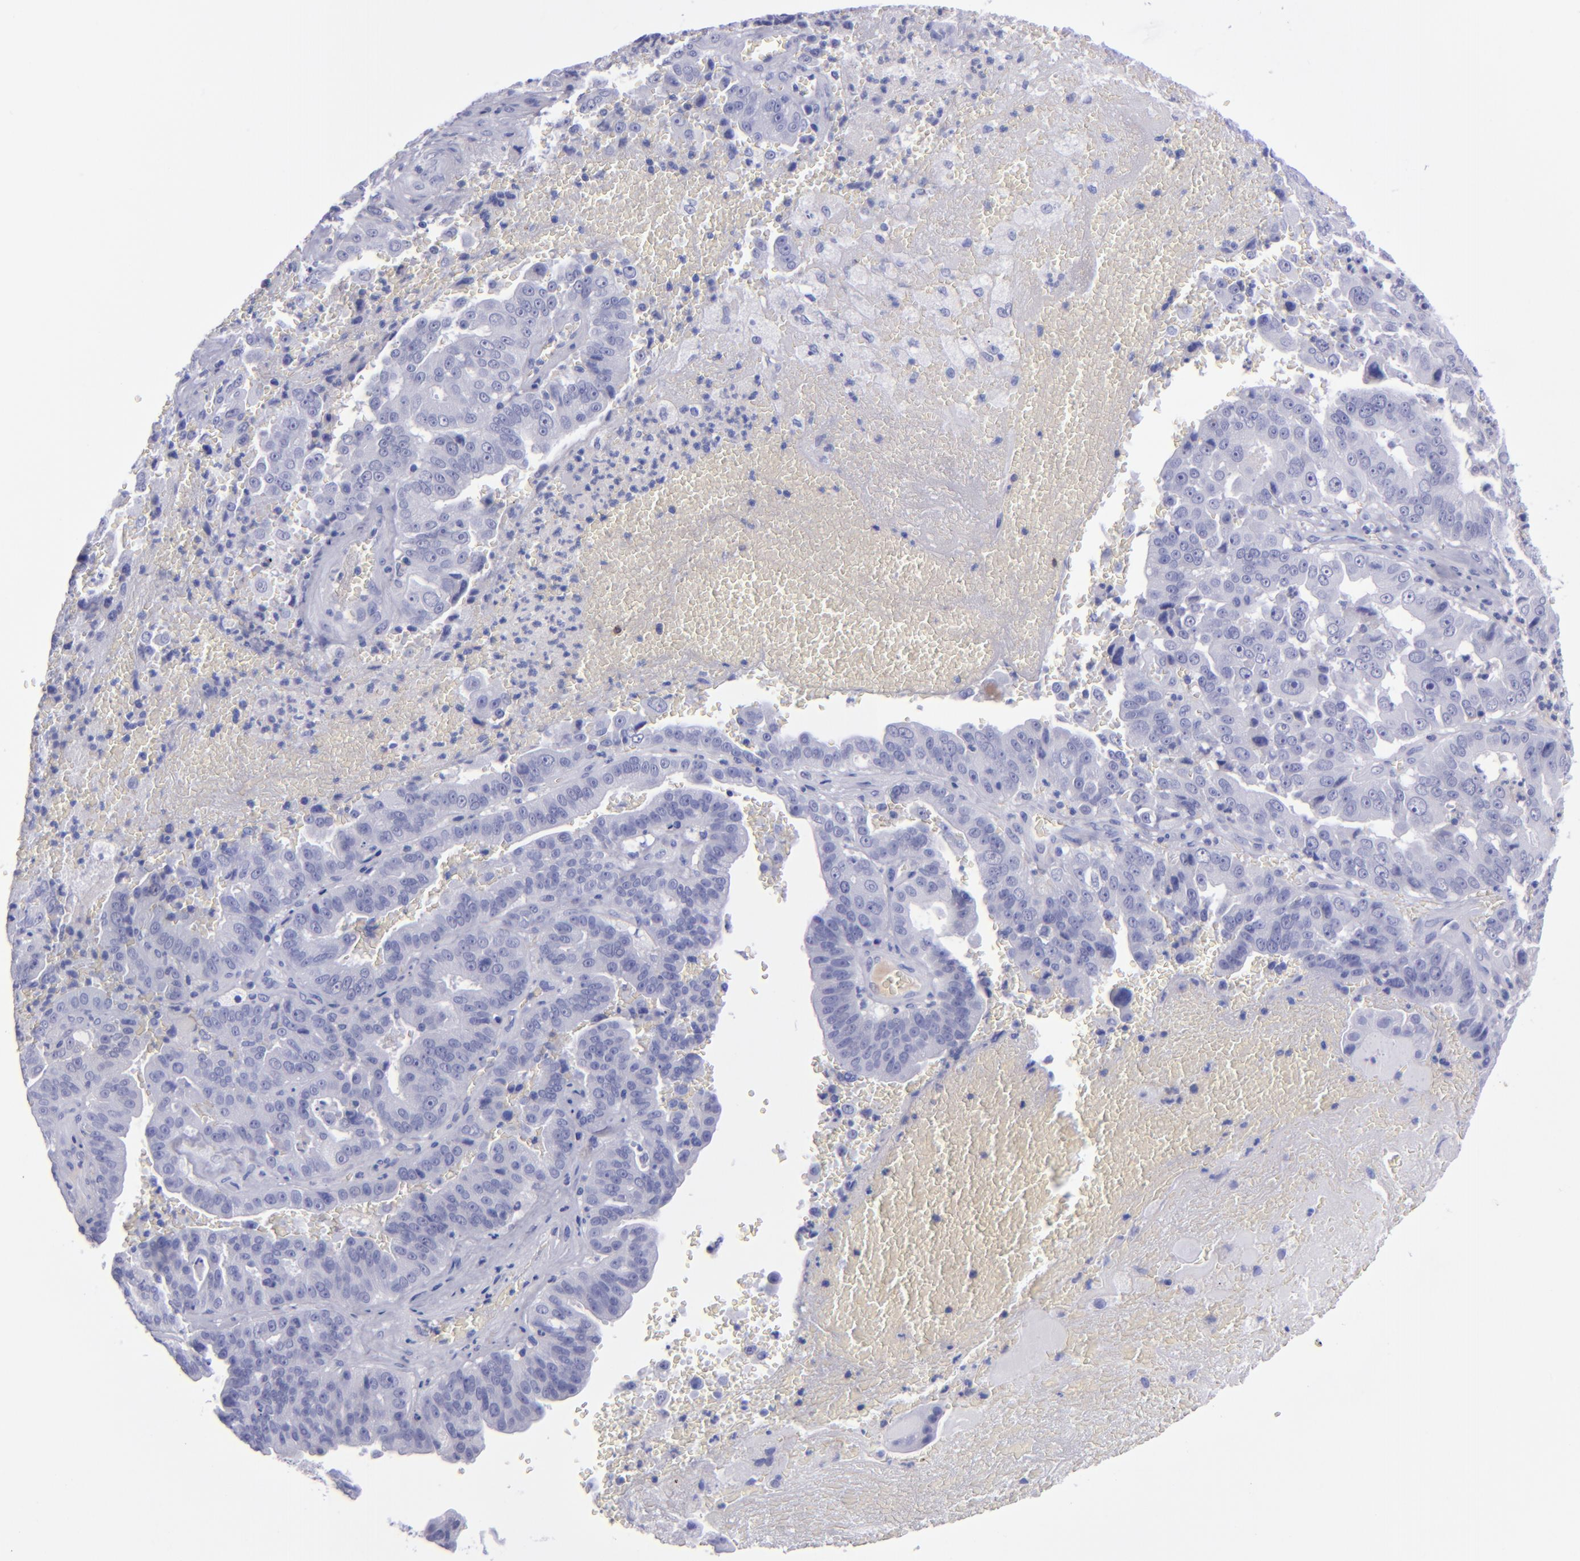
{"staining": {"intensity": "negative", "quantity": "none", "location": "none"}, "tissue": "liver cancer", "cell_type": "Tumor cells", "image_type": "cancer", "snomed": [{"axis": "morphology", "description": "Cholangiocarcinoma"}, {"axis": "topography", "description": "Liver"}], "caption": "The IHC micrograph has no significant expression in tumor cells of liver cholangiocarcinoma tissue.", "gene": "CD37", "patient": {"sex": "female", "age": 79}}